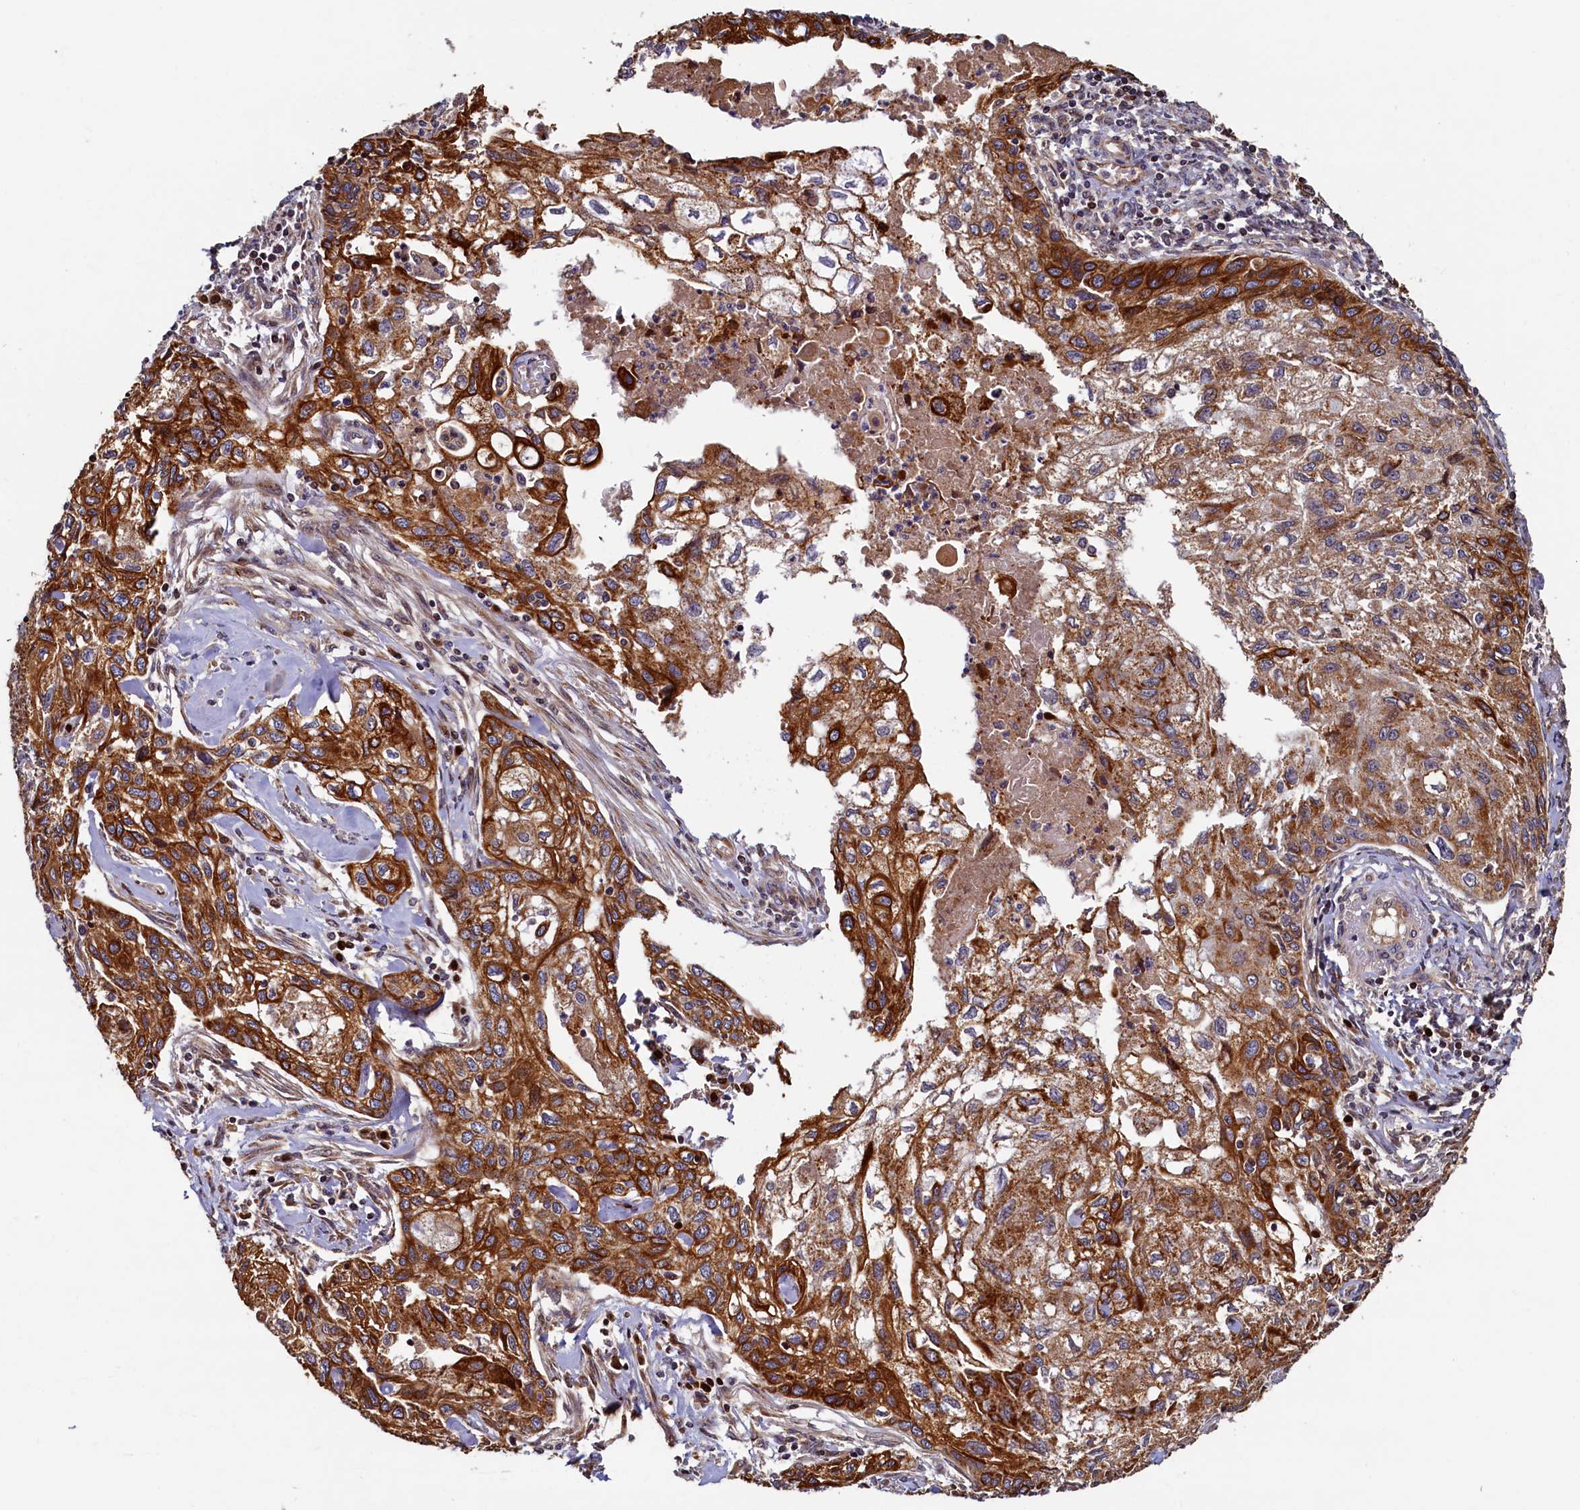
{"staining": {"intensity": "strong", "quantity": ">75%", "location": "cytoplasmic/membranous"}, "tissue": "cervical cancer", "cell_type": "Tumor cells", "image_type": "cancer", "snomed": [{"axis": "morphology", "description": "Squamous cell carcinoma, NOS"}, {"axis": "topography", "description": "Cervix"}], "caption": "IHC micrograph of human cervical squamous cell carcinoma stained for a protein (brown), which exhibits high levels of strong cytoplasmic/membranous expression in about >75% of tumor cells.", "gene": "NCKAP5L", "patient": {"sex": "female", "age": 67}}